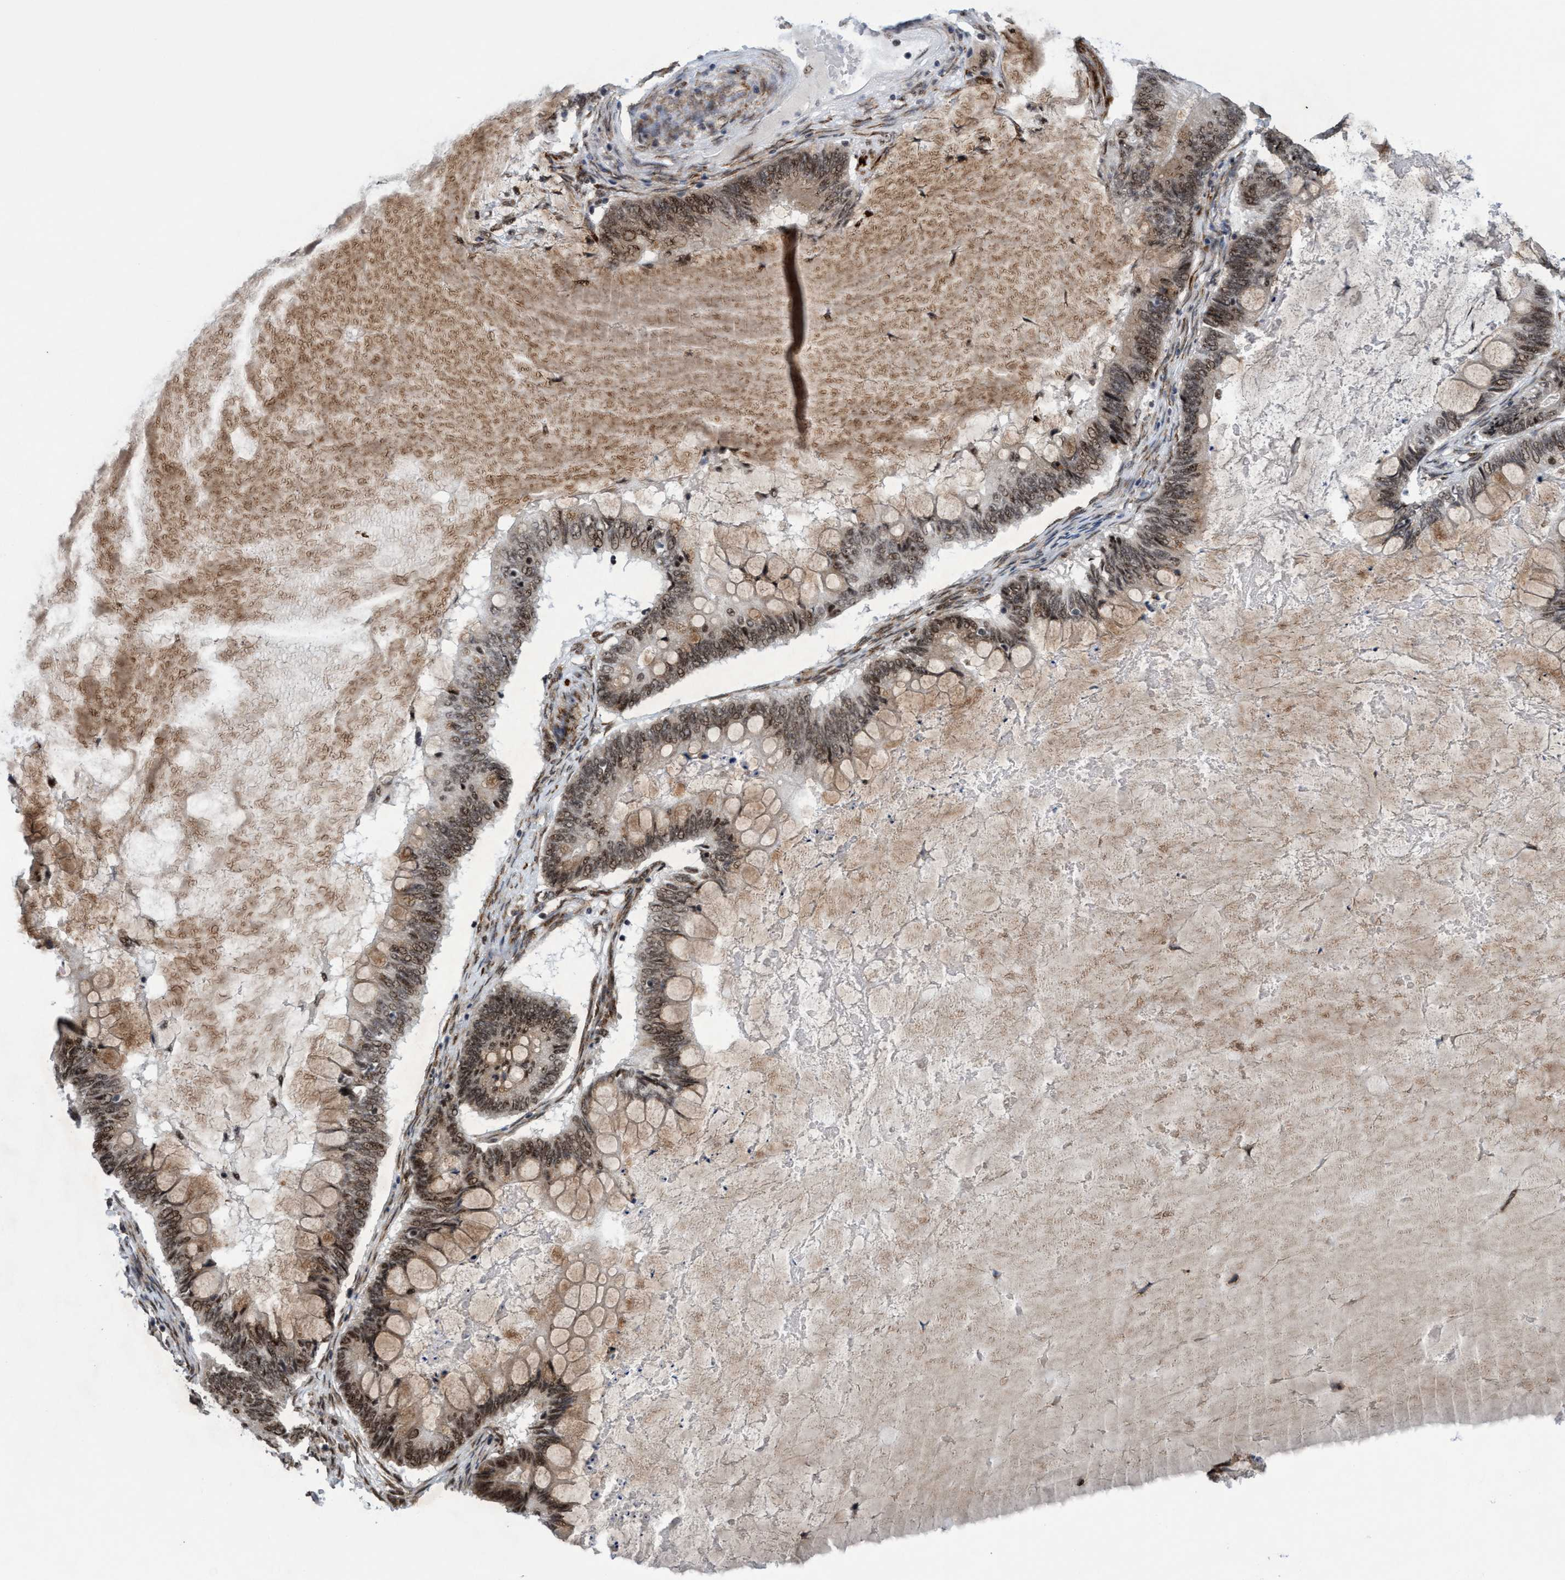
{"staining": {"intensity": "moderate", "quantity": ">75%", "location": "cytoplasmic/membranous,nuclear"}, "tissue": "ovarian cancer", "cell_type": "Tumor cells", "image_type": "cancer", "snomed": [{"axis": "morphology", "description": "Cystadenocarcinoma, mucinous, NOS"}, {"axis": "topography", "description": "Ovary"}], "caption": "Protein staining demonstrates moderate cytoplasmic/membranous and nuclear positivity in approximately >75% of tumor cells in ovarian mucinous cystadenocarcinoma. Nuclei are stained in blue.", "gene": "GLT6D1", "patient": {"sex": "female", "age": 61}}